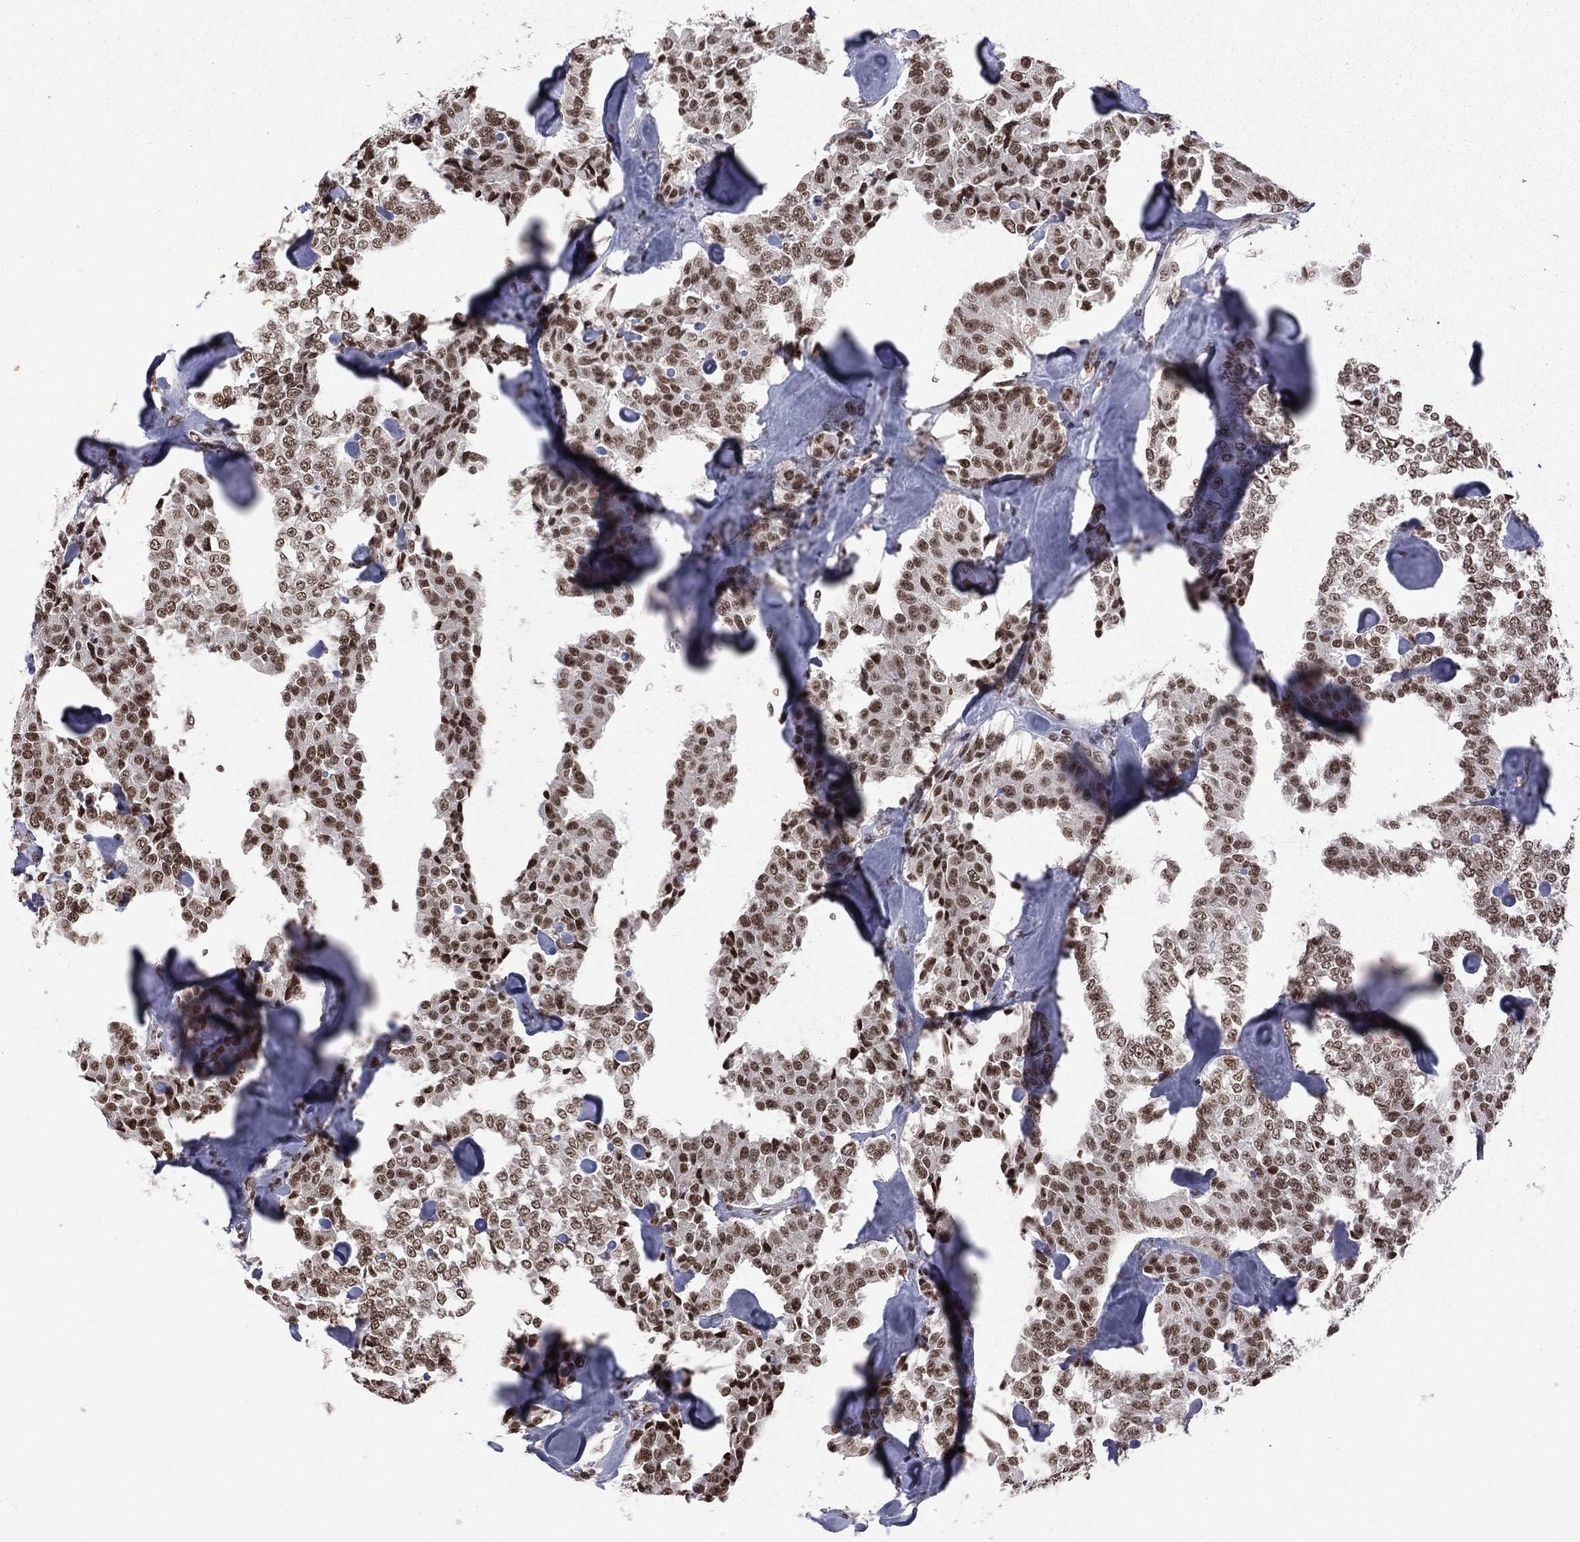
{"staining": {"intensity": "strong", "quantity": ">75%", "location": "nuclear"}, "tissue": "carcinoid", "cell_type": "Tumor cells", "image_type": "cancer", "snomed": [{"axis": "morphology", "description": "Carcinoid, malignant, NOS"}, {"axis": "topography", "description": "Pancreas"}], "caption": "About >75% of tumor cells in human carcinoid (malignant) reveal strong nuclear protein expression as visualized by brown immunohistochemical staining.", "gene": "RFX7", "patient": {"sex": "male", "age": 41}}